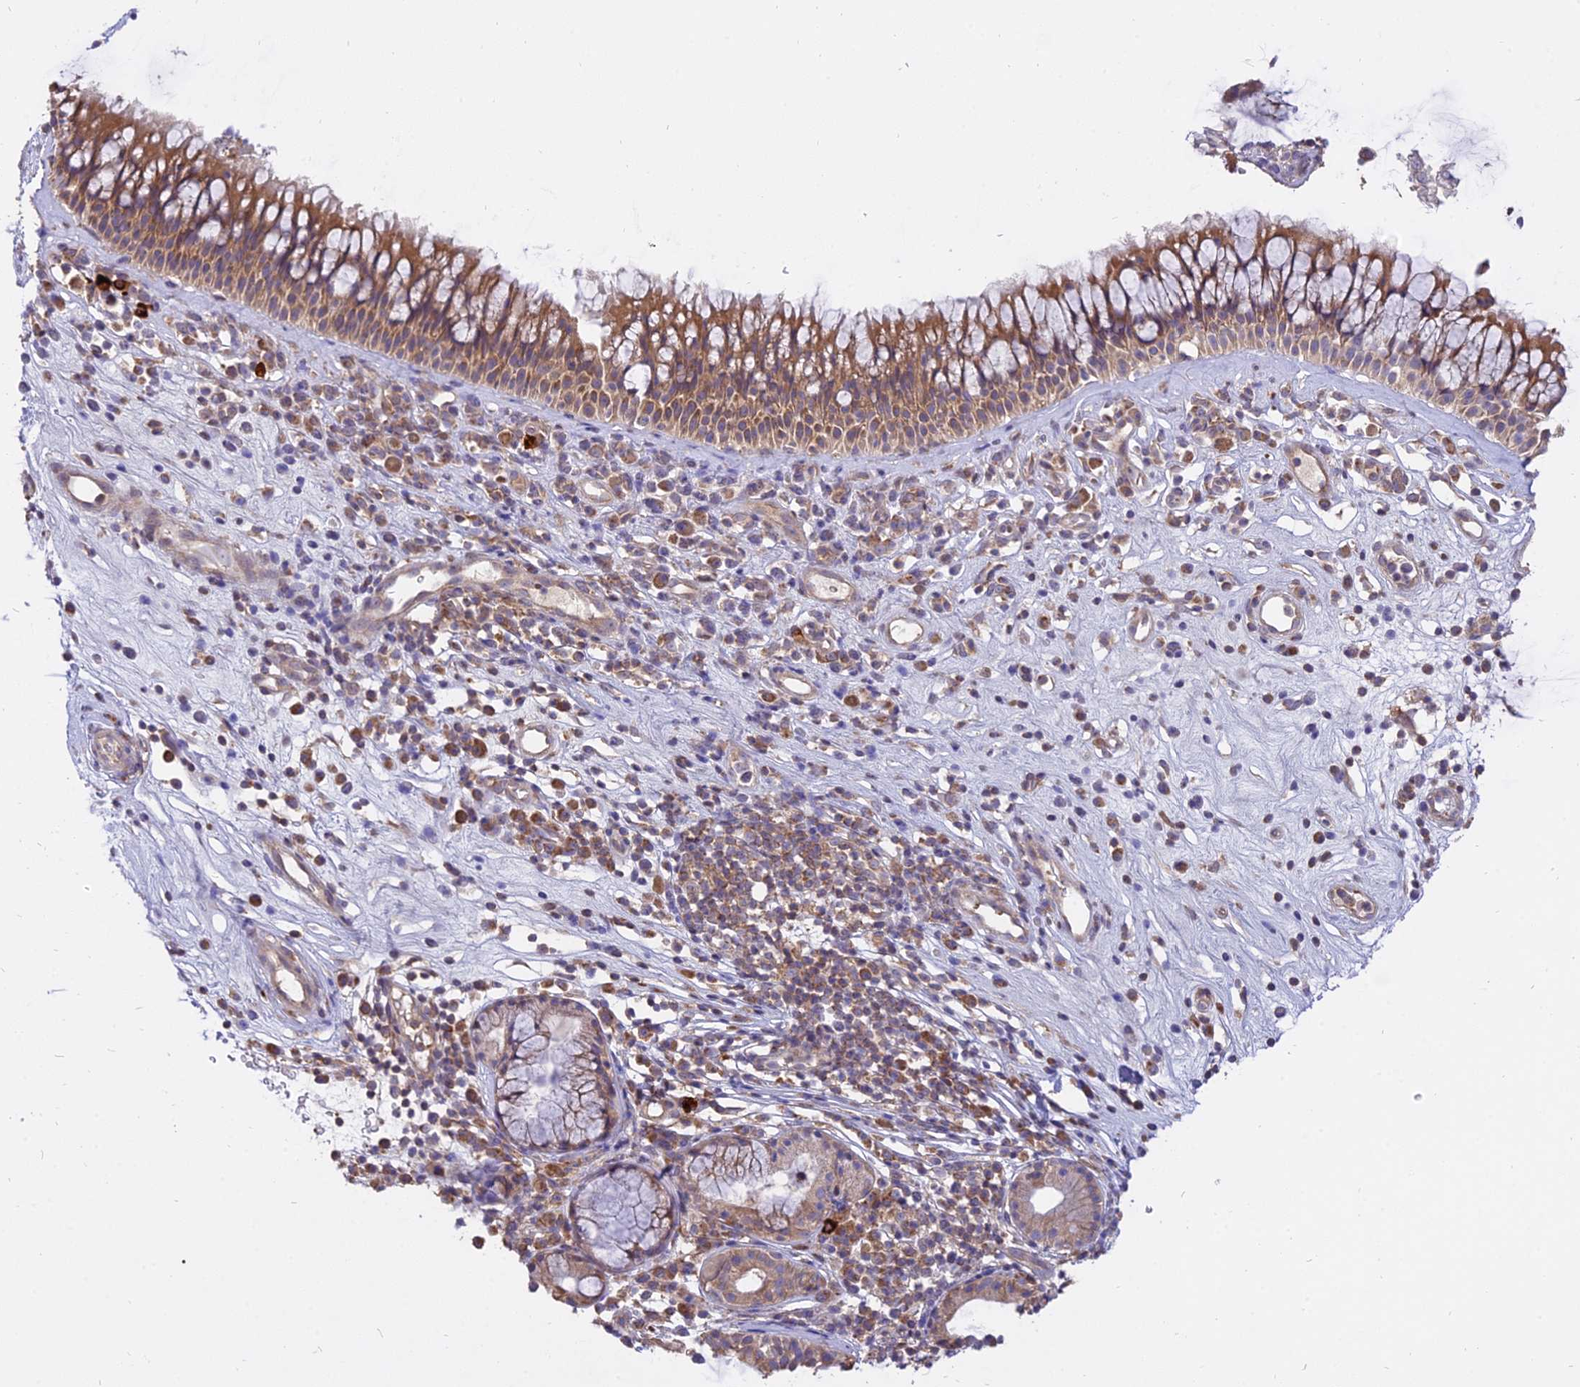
{"staining": {"intensity": "moderate", "quantity": ">75%", "location": "cytoplasmic/membranous"}, "tissue": "nasopharynx", "cell_type": "Respiratory epithelial cells", "image_type": "normal", "snomed": [{"axis": "morphology", "description": "Normal tissue, NOS"}, {"axis": "morphology", "description": "Inflammation, NOS"}, {"axis": "morphology", "description": "Malignant melanoma, Metastatic site"}, {"axis": "topography", "description": "Nasopharynx"}], "caption": "Respiratory epithelial cells display medium levels of moderate cytoplasmic/membranous expression in about >75% of cells in benign human nasopharynx.", "gene": "IL21R", "patient": {"sex": "male", "age": 70}}